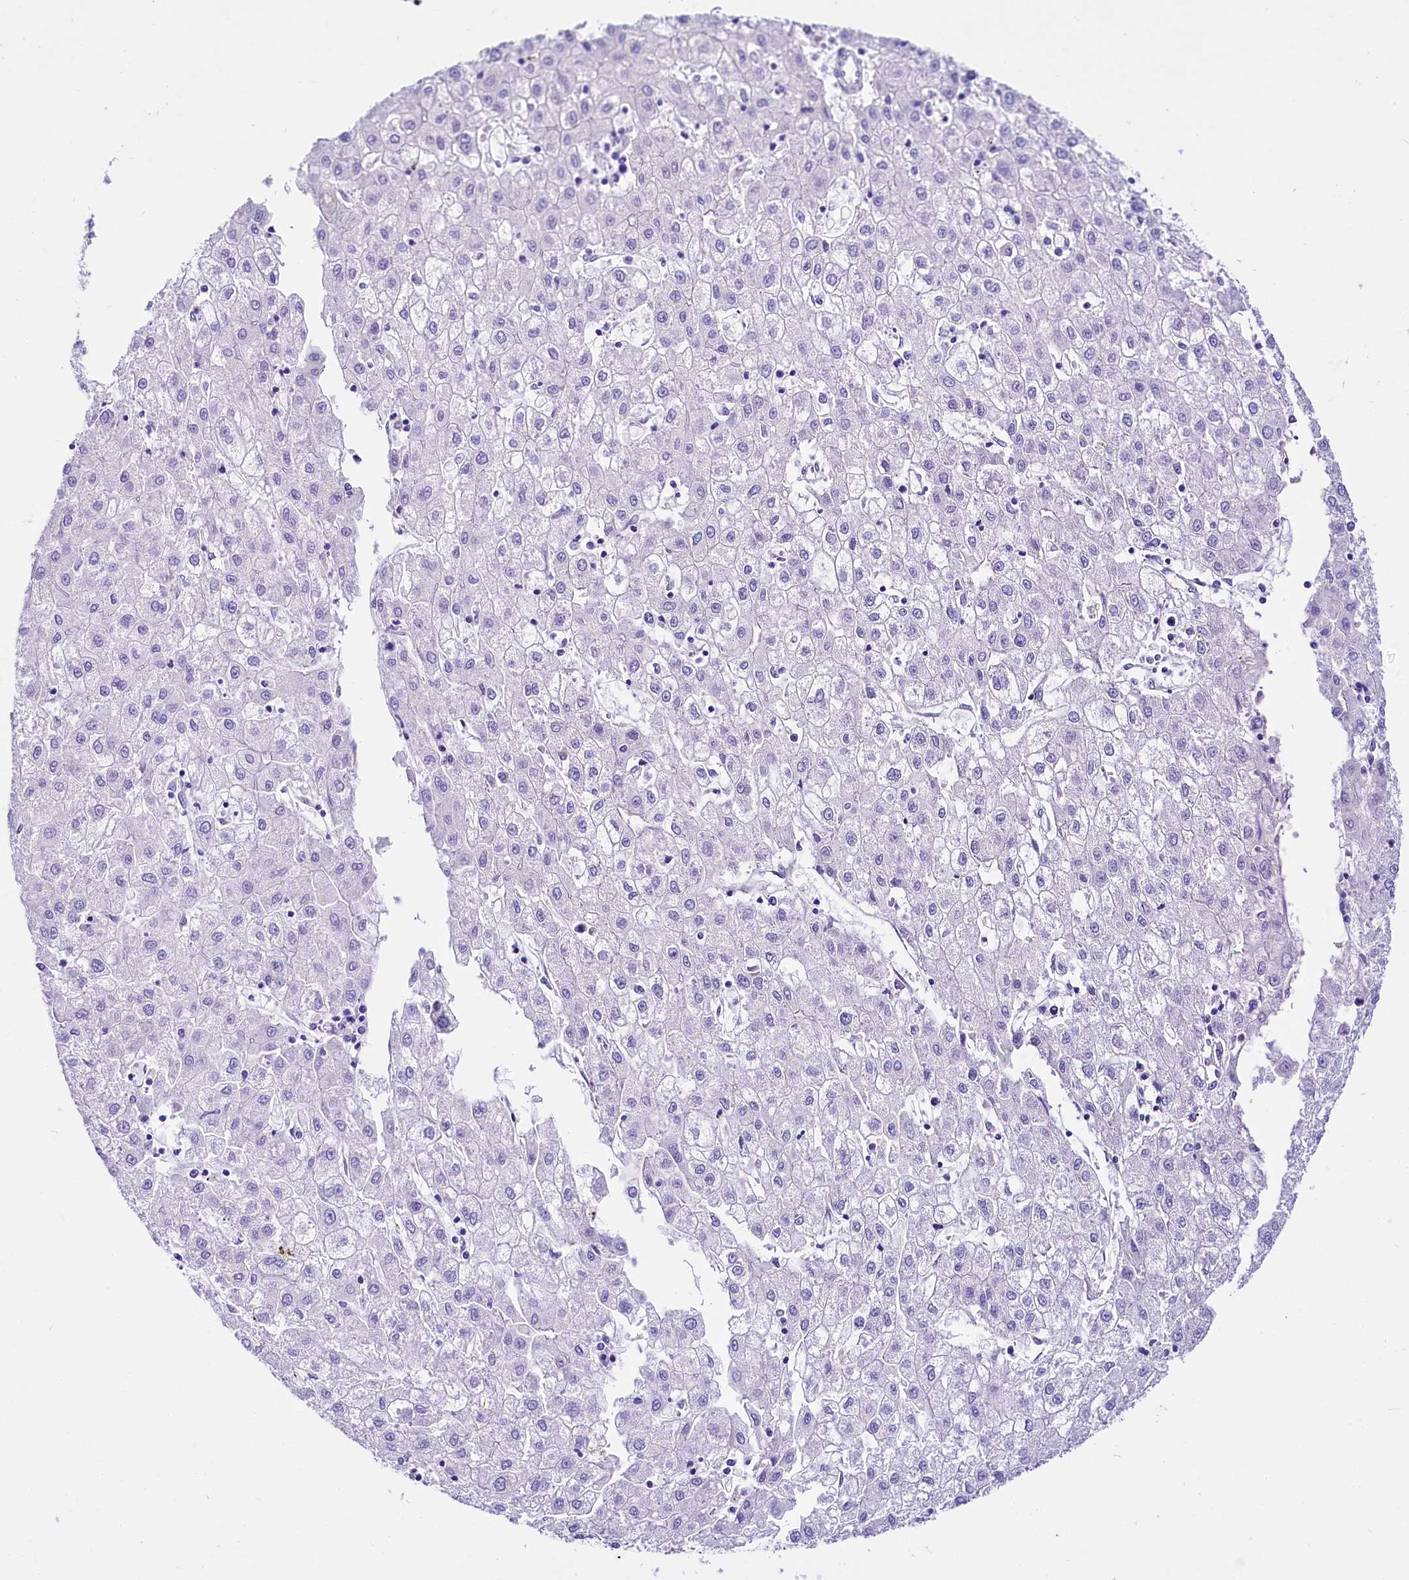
{"staining": {"intensity": "negative", "quantity": "none", "location": "none"}, "tissue": "liver cancer", "cell_type": "Tumor cells", "image_type": "cancer", "snomed": [{"axis": "morphology", "description": "Carcinoma, Hepatocellular, NOS"}, {"axis": "topography", "description": "Liver"}], "caption": "High power microscopy histopathology image of an immunohistochemistry histopathology image of liver cancer (hepatocellular carcinoma), revealing no significant positivity in tumor cells.", "gene": "A2ML1", "patient": {"sex": "male", "age": 72}}